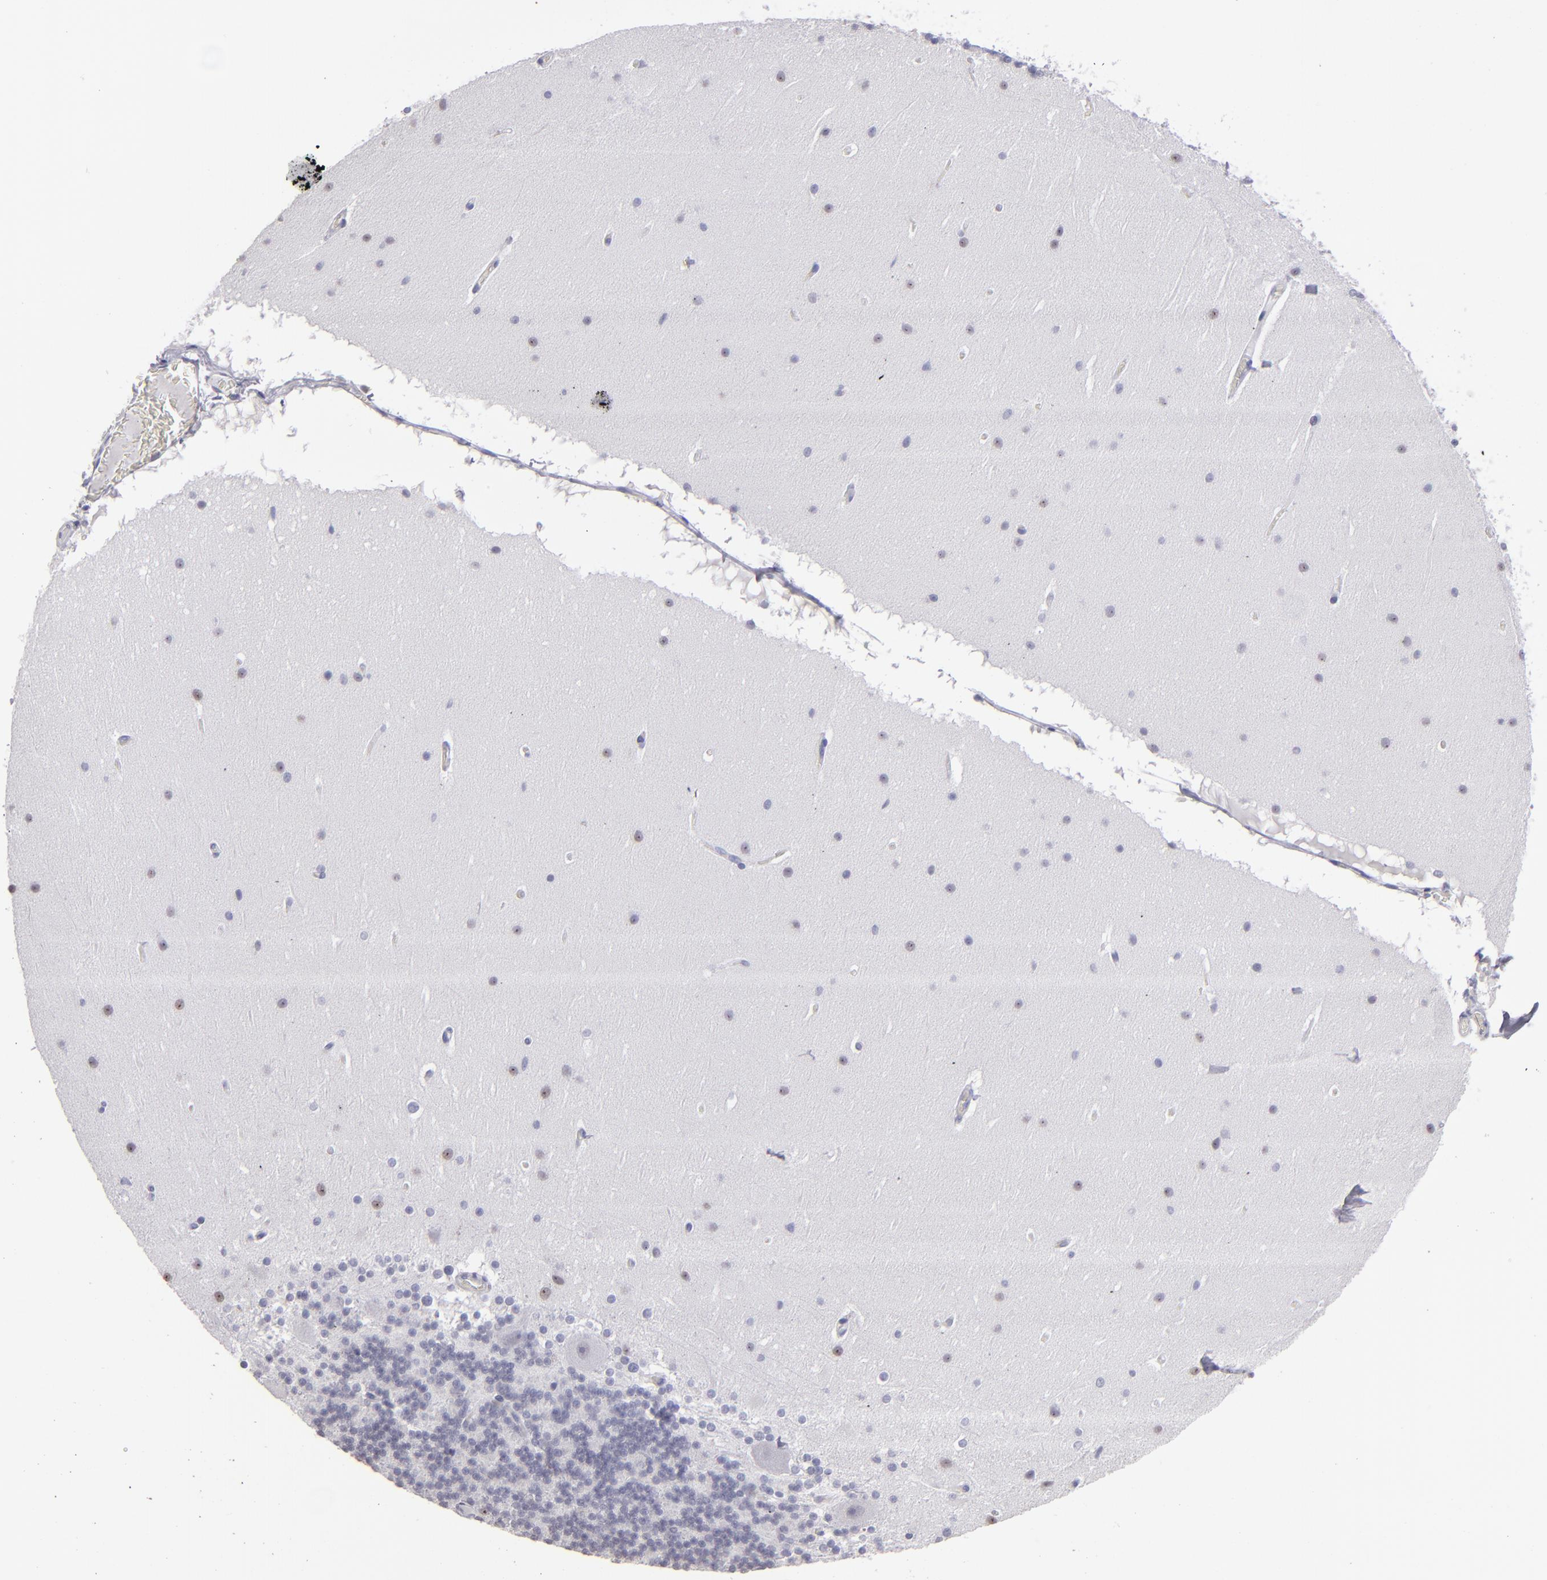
{"staining": {"intensity": "negative", "quantity": "none", "location": "none"}, "tissue": "cerebellum", "cell_type": "Cells in granular layer", "image_type": "normal", "snomed": [{"axis": "morphology", "description": "Normal tissue, NOS"}, {"axis": "topography", "description": "Cerebellum"}], "caption": "High magnification brightfield microscopy of benign cerebellum stained with DAB (brown) and counterstained with hematoxylin (blue): cells in granular layer show no significant expression. (IHC, brightfield microscopy, high magnification).", "gene": "ALDOB", "patient": {"sex": "female", "age": 19}}